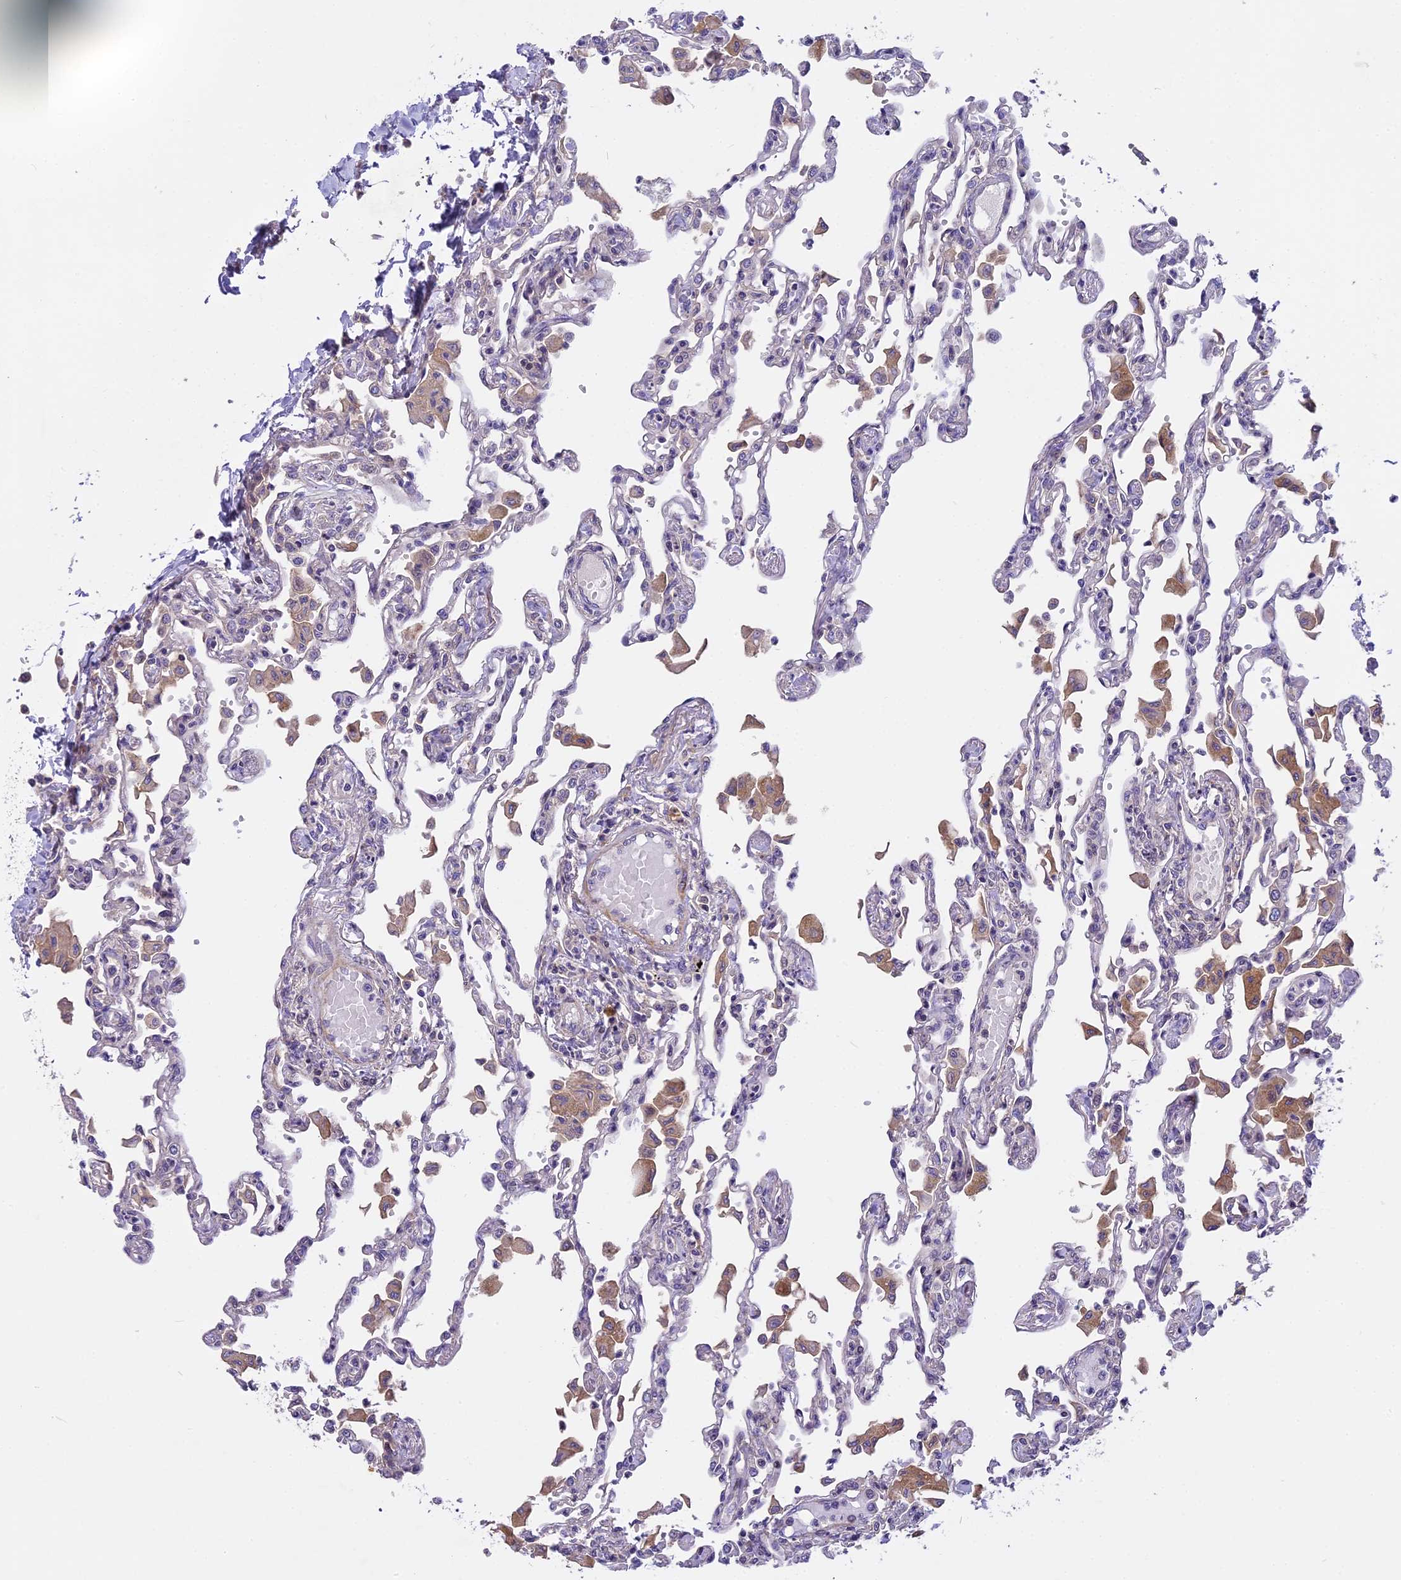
{"staining": {"intensity": "negative", "quantity": "none", "location": "none"}, "tissue": "lung", "cell_type": "Alveolar cells", "image_type": "normal", "snomed": [{"axis": "morphology", "description": "Normal tissue, NOS"}, {"axis": "topography", "description": "Bronchus"}, {"axis": "topography", "description": "Lung"}], "caption": "This is an immunohistochemistry histopathology image of benign human lung. There is no staining in alveolar cells.", "gene": "FAM98C", "patient": {"sex": "female", "age": 49}}